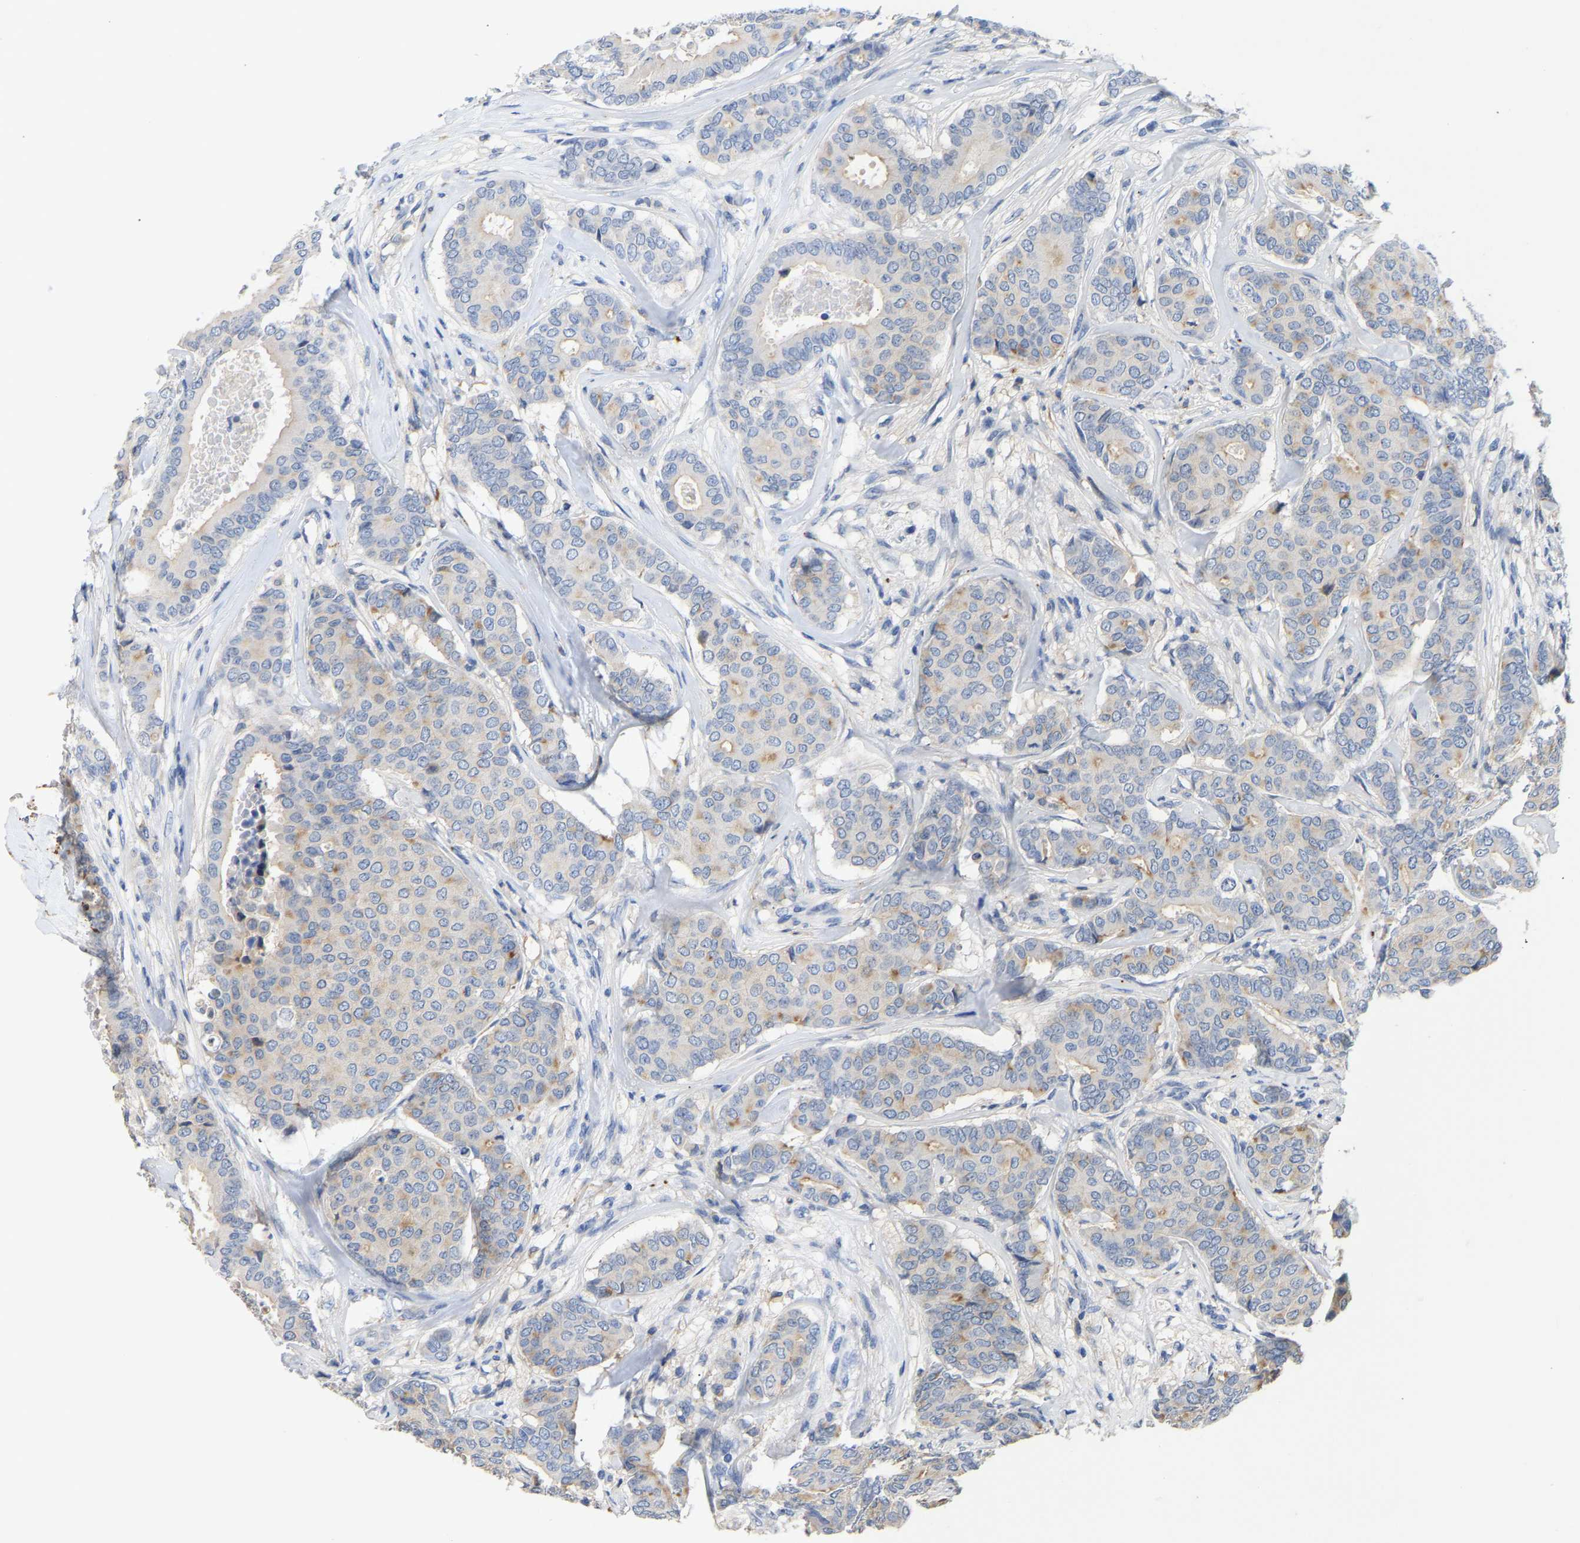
{"staining": {"intensity": "weak", "quantity": "25%-75%", "location": "cytoplasmic/membranous"}, "tissue": "breast cancer", "cell_type": "Tumor cells", "image_type": "cancer", "snomed": [{"axis": "morphology", "description": "Duct carcinoma"}, {"axis": "topography", "description": "Breast"}], "caption": "Tumor cells show weak cytoplasmic/membranous expression in about 25%-75% of cells in intraductal carcinoma (breast).", "gene": "FGF18", "patient": {"sex": "female", "age": 75}}